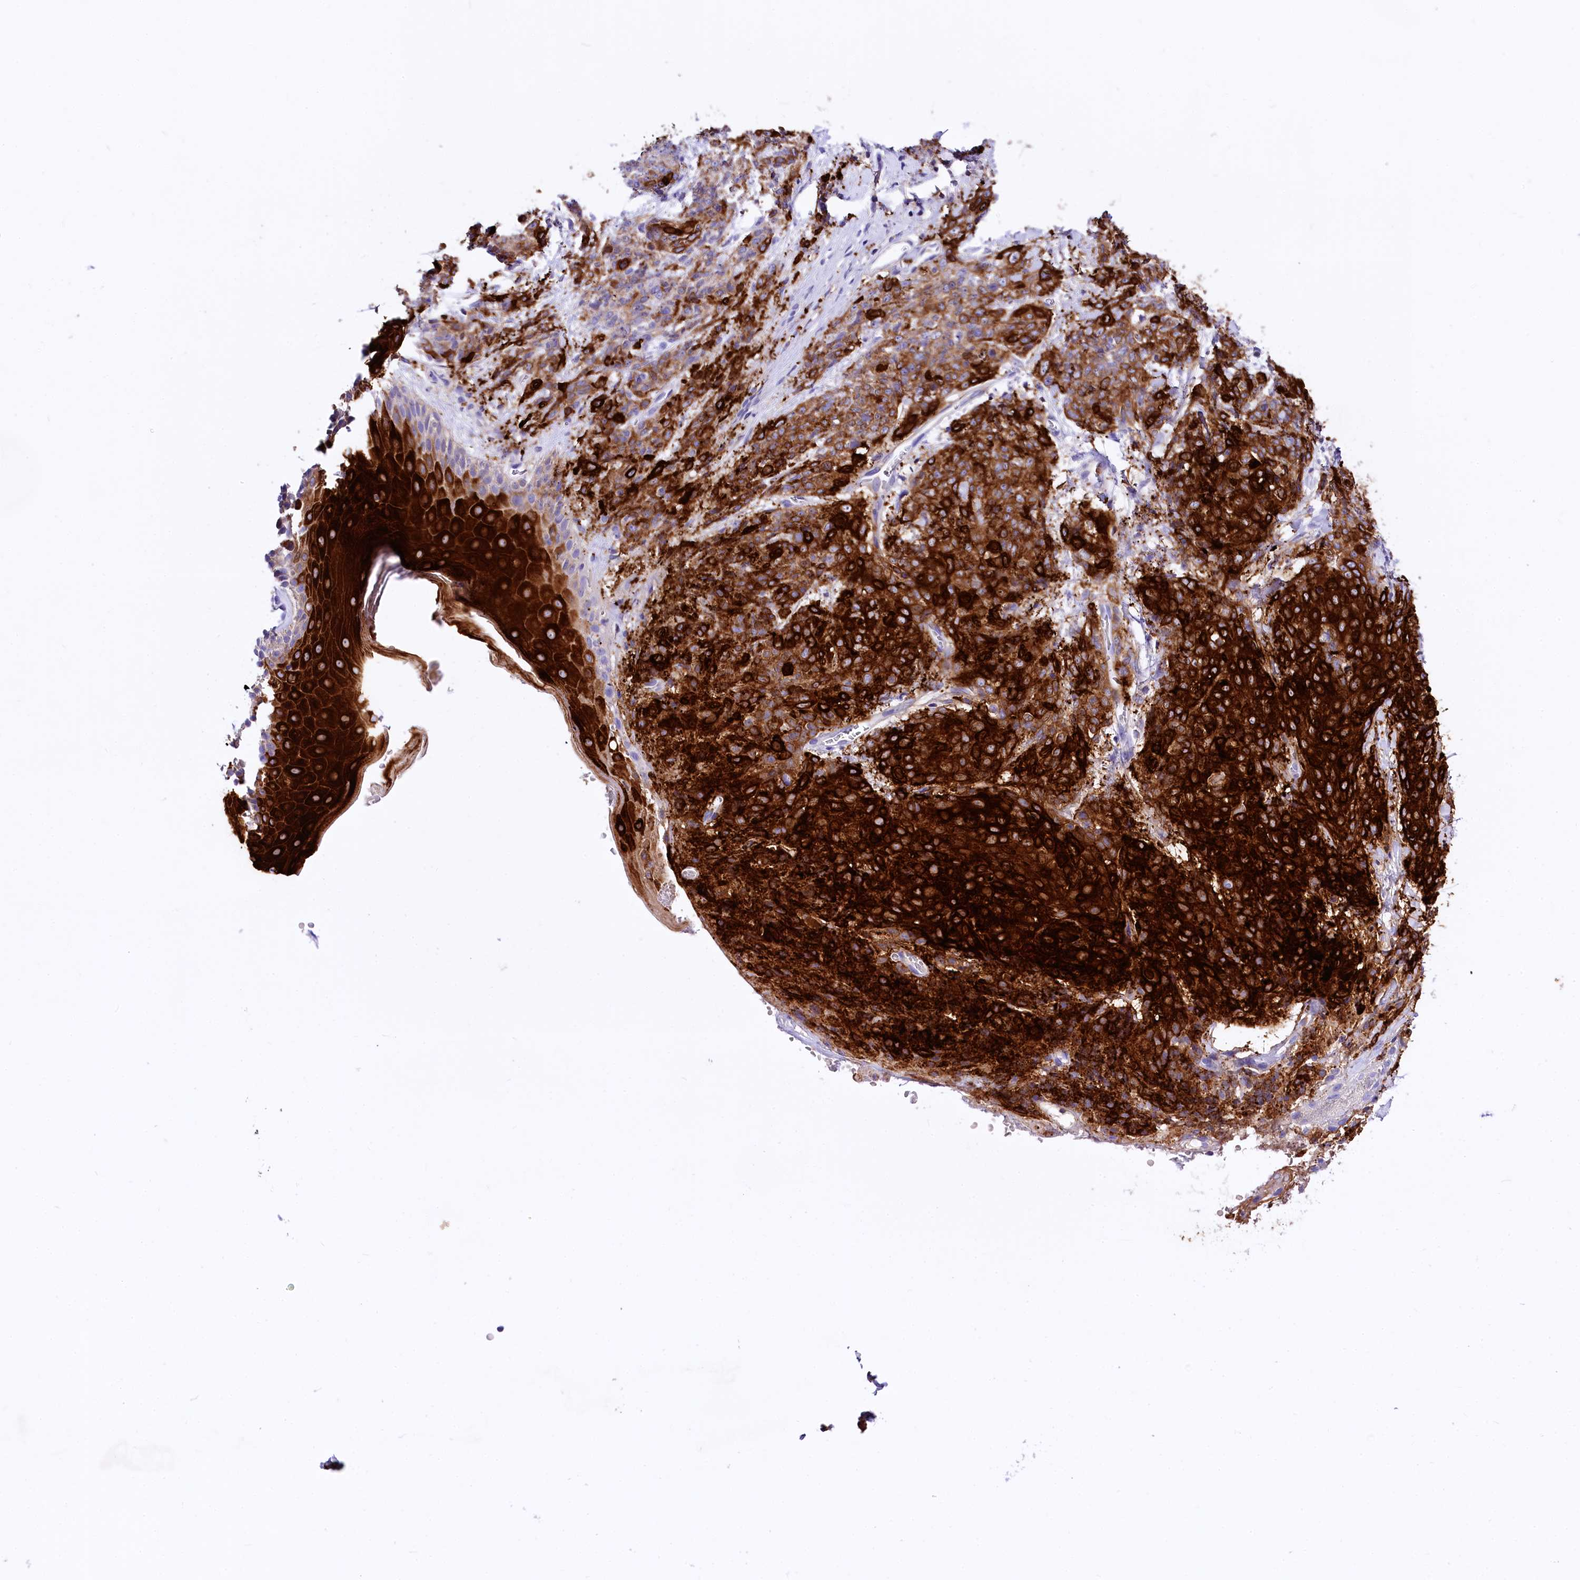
{"staining": {"intensity": "strong", "quantity": ">75%", "location": "cytoplasmic/membranous"}, "tissue": "skin cancer", "cell_type": "Tumor cells", "image_type": "cancer", "snomed": [{"axis": "morphology", "description": "Squamous cell carcinoma, NOS"}, {"axis": "topography", "description": "Skin"}, {"axis": "topography", "description": "Vulva"}], "caption": "A brown stain labels strong cytoplasmic/membranous staining of a protein in squamous cell carcinoma (skin) tumor cells.", "gene": "A2ML1", "patient": {"sex": "female", "age": 85}}